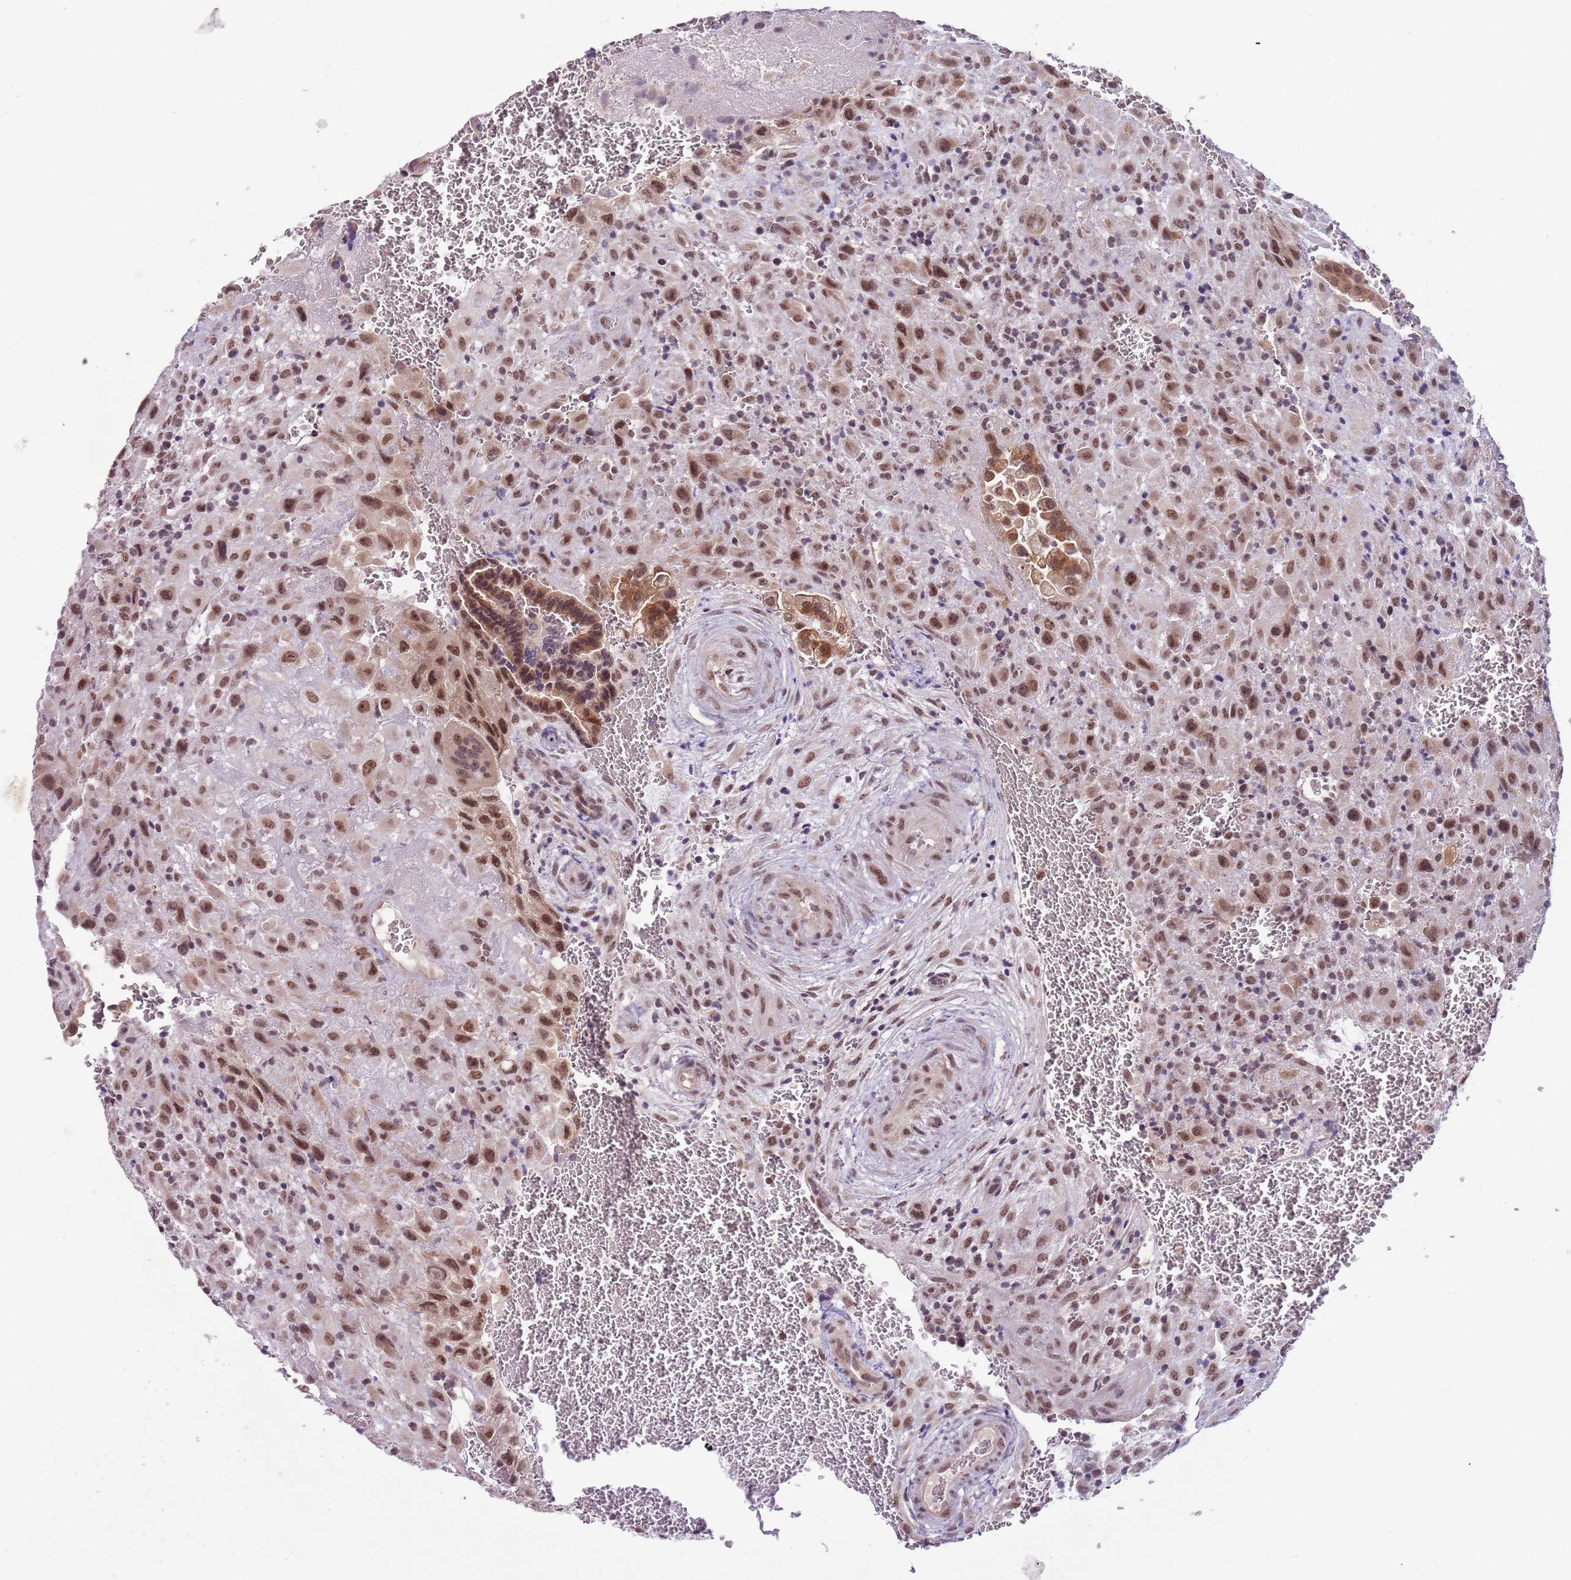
{"staining": {"intensity": "moderate", "quantity": ">75%", "location": "nuclear"}, "tissue": "placenta", "cell_type": "Decidual cells", "image_type": "normal", "snomed": [{"axis": "morphology", "description": "Normal tissue, NOS"}, {"axis": "topography", "description": "Placenta"}], "caption": "High-magnification brightfield microscopy of normal placenta stained with DAB (3,3'-diaminobenzidine) (brown) and counterstained with hematoxylin (blue). decidual cells exhibit moderate nuclear expression is identified in about>75% of cells.", "gene": "FAM120AOS", "patient": {"sex": "female", "age": 35}}